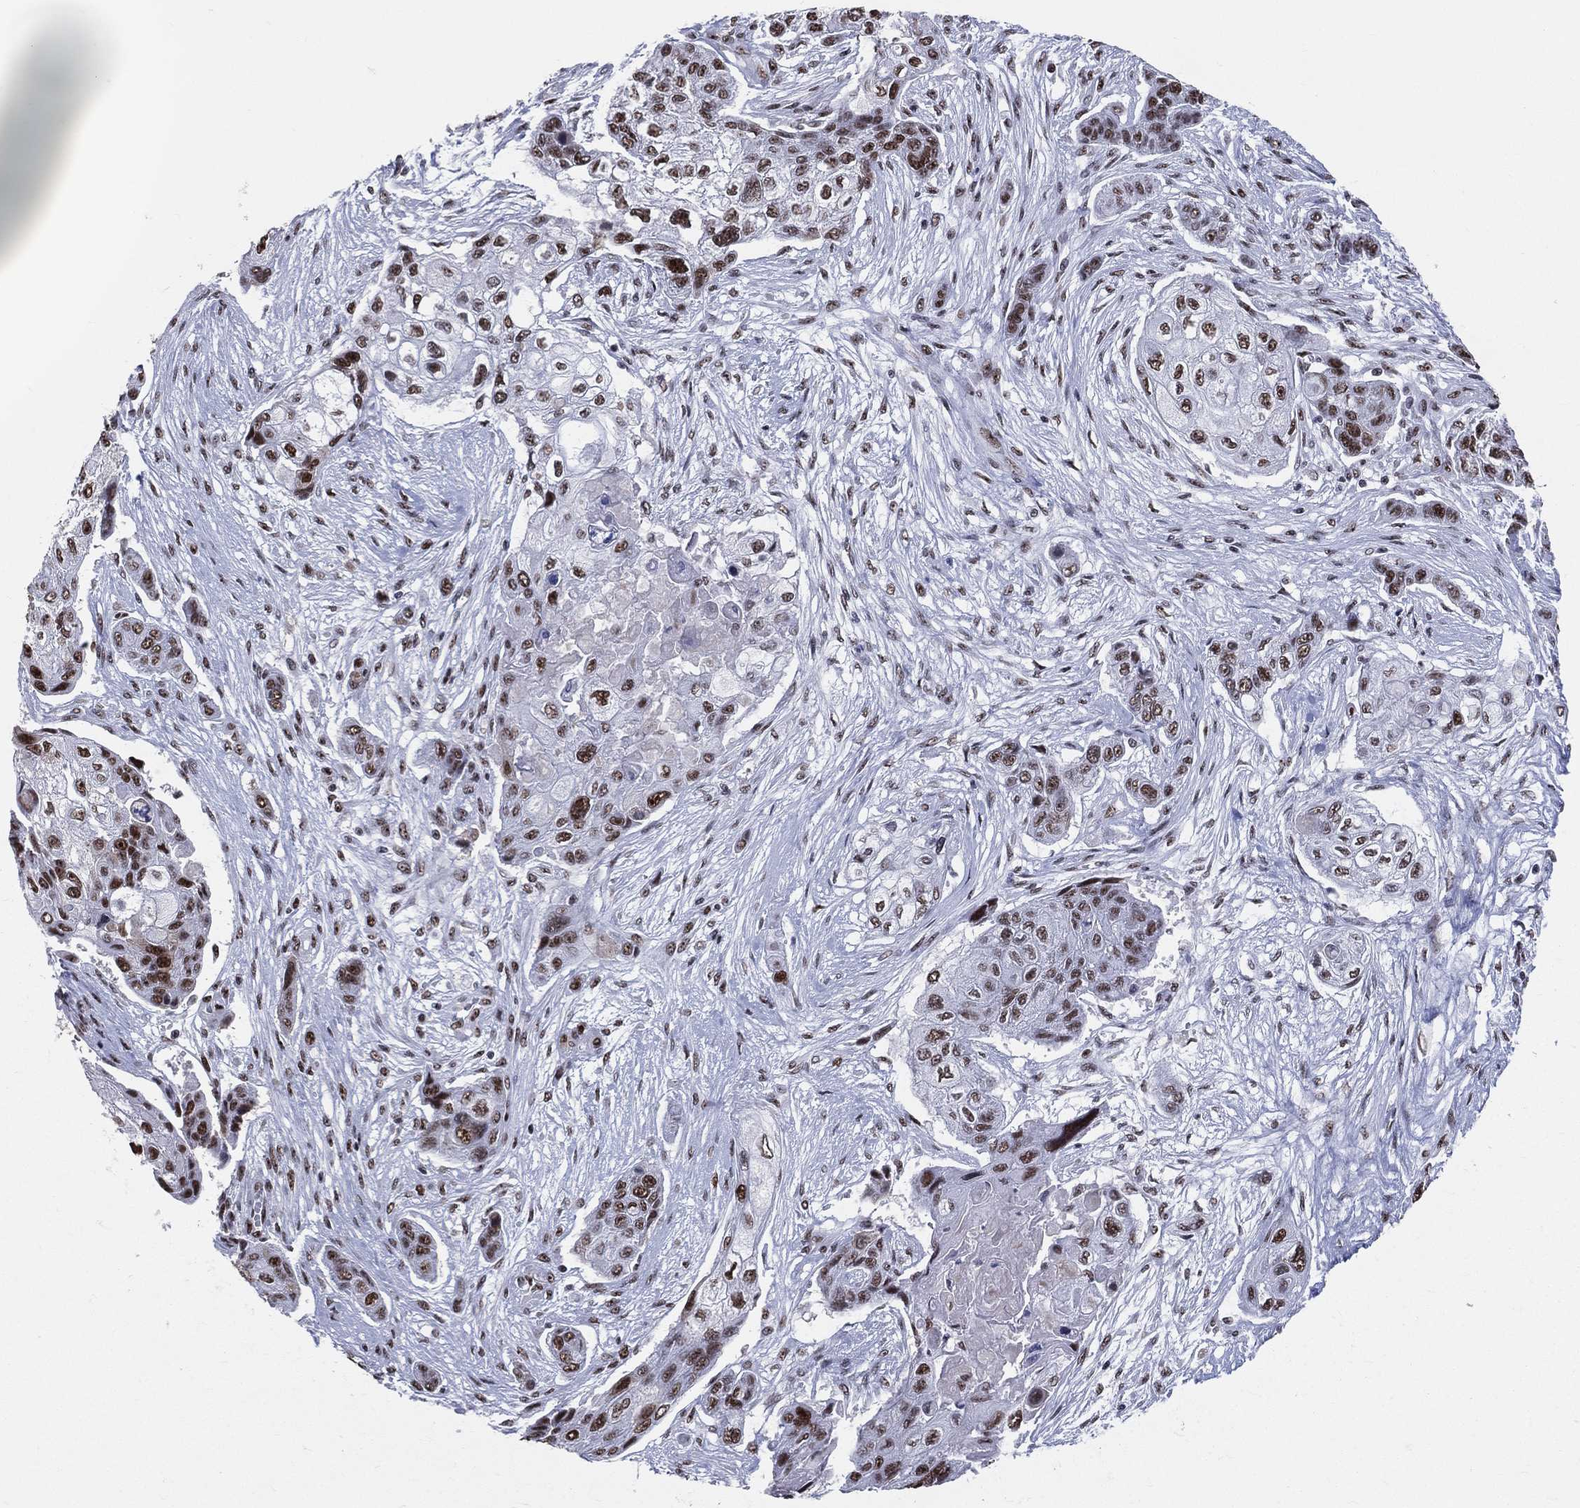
{"staining": {"intensity": "strong", "quantity": ">75%", "location": "nuclear"}, "tissue": "lung cancer", "cell_type": "Tumor cells", "image_type": "cancer", "snomed": [{"axis": "morphology", "description": "Squamous cell carcinoma, NOS"}, {"axis": "topography", "description": "Lung"}], "caption": "Human lung cancer stained with a brown dye reveals strong nuclear positive staining in about >75% of tumor cells.", "gene": "CDK7", "patient": {"sex": "male", "age": 69}}